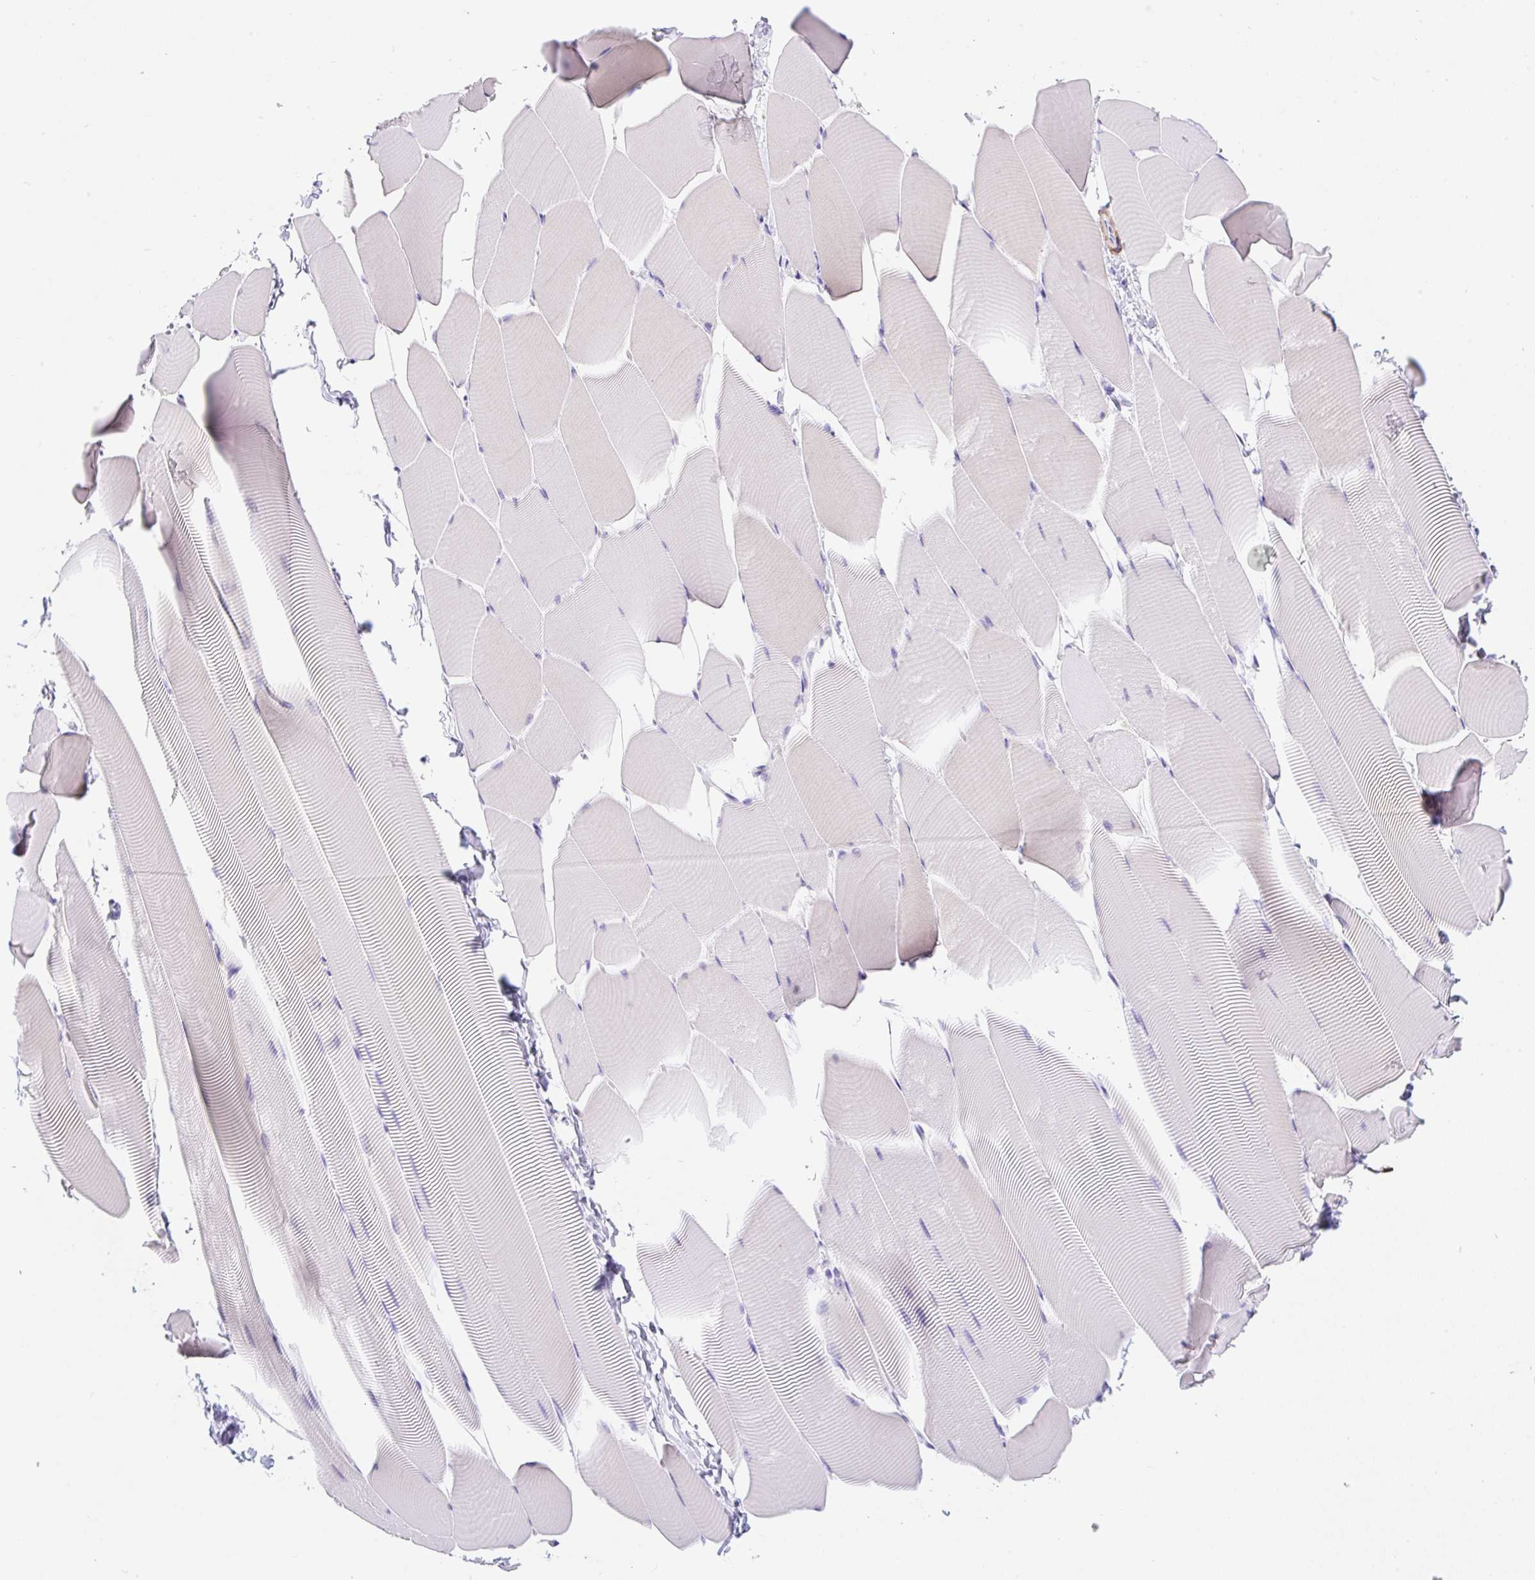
{"staining": {"intensity": "negative", "quantity": "none", "location": "none"}, "tissue": "skeletal muscle", "cell_type": "Myocytes", "image_type": "normal", "snomed": [{"axis": "morphology", "description": "Normal tissue, NOS"}, {"axis": "topography", "description": "Skeletal muscle"}], "caption": "Immunohistochemistry histopathology image of unremarkable skeletal muscle: human skeletal muscle stained with DAB exhibits no significant protein expression in myocytes.", "gene": "TDRD15", "patient": {"sex": "male", "age": 25}}